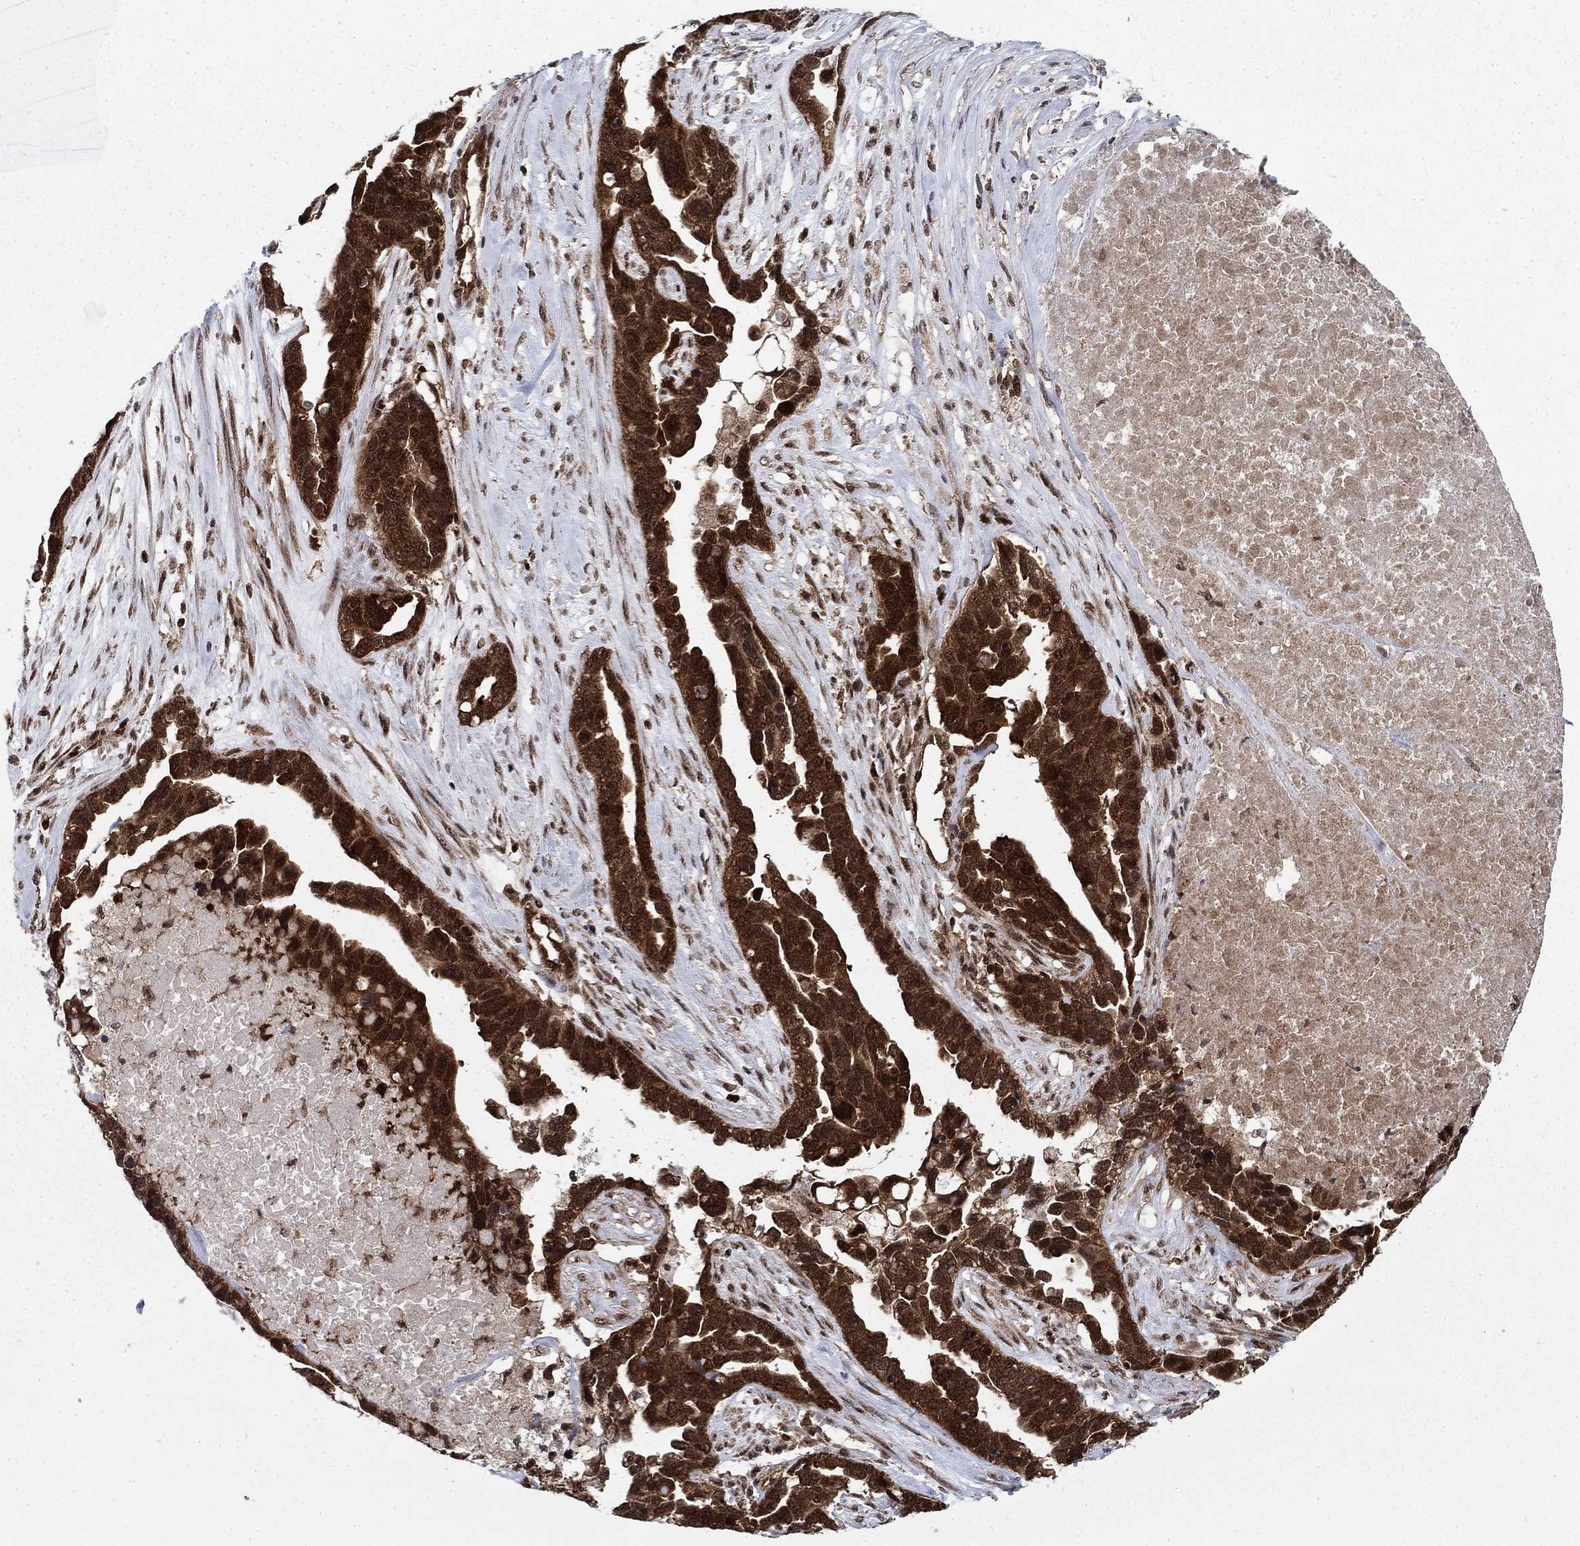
{"staining": {"intensity": "strong", "quantity": ">75%", "location": "cytoplasmic/membranous"}, "tissue": "ovarian cancer", "cell_type": "Tumor cells", "image_type": "cancer", "snomed": [{"axis": "morphology", "description": "Cystadenocarcinoma, serous, NOS"}, {"axis": "topography", "description": "Ovary"}], "caption": "High-power microscopy captured an immunohistochemistry (IHC) histopathology image of serous cystadenocarcinoma (ovarian), revealing strong cytoplasmic/membranous staining in approximately >75% of tumor cells. The protein of interest is stained brown, and the nuclei are stained in blue (DAB (3,3'-diaminobenzidine) IHC with brightfield microscopy, high magnification).", "gene": "DNAJA1", "patient": {"sex": "female", "age": 54}}